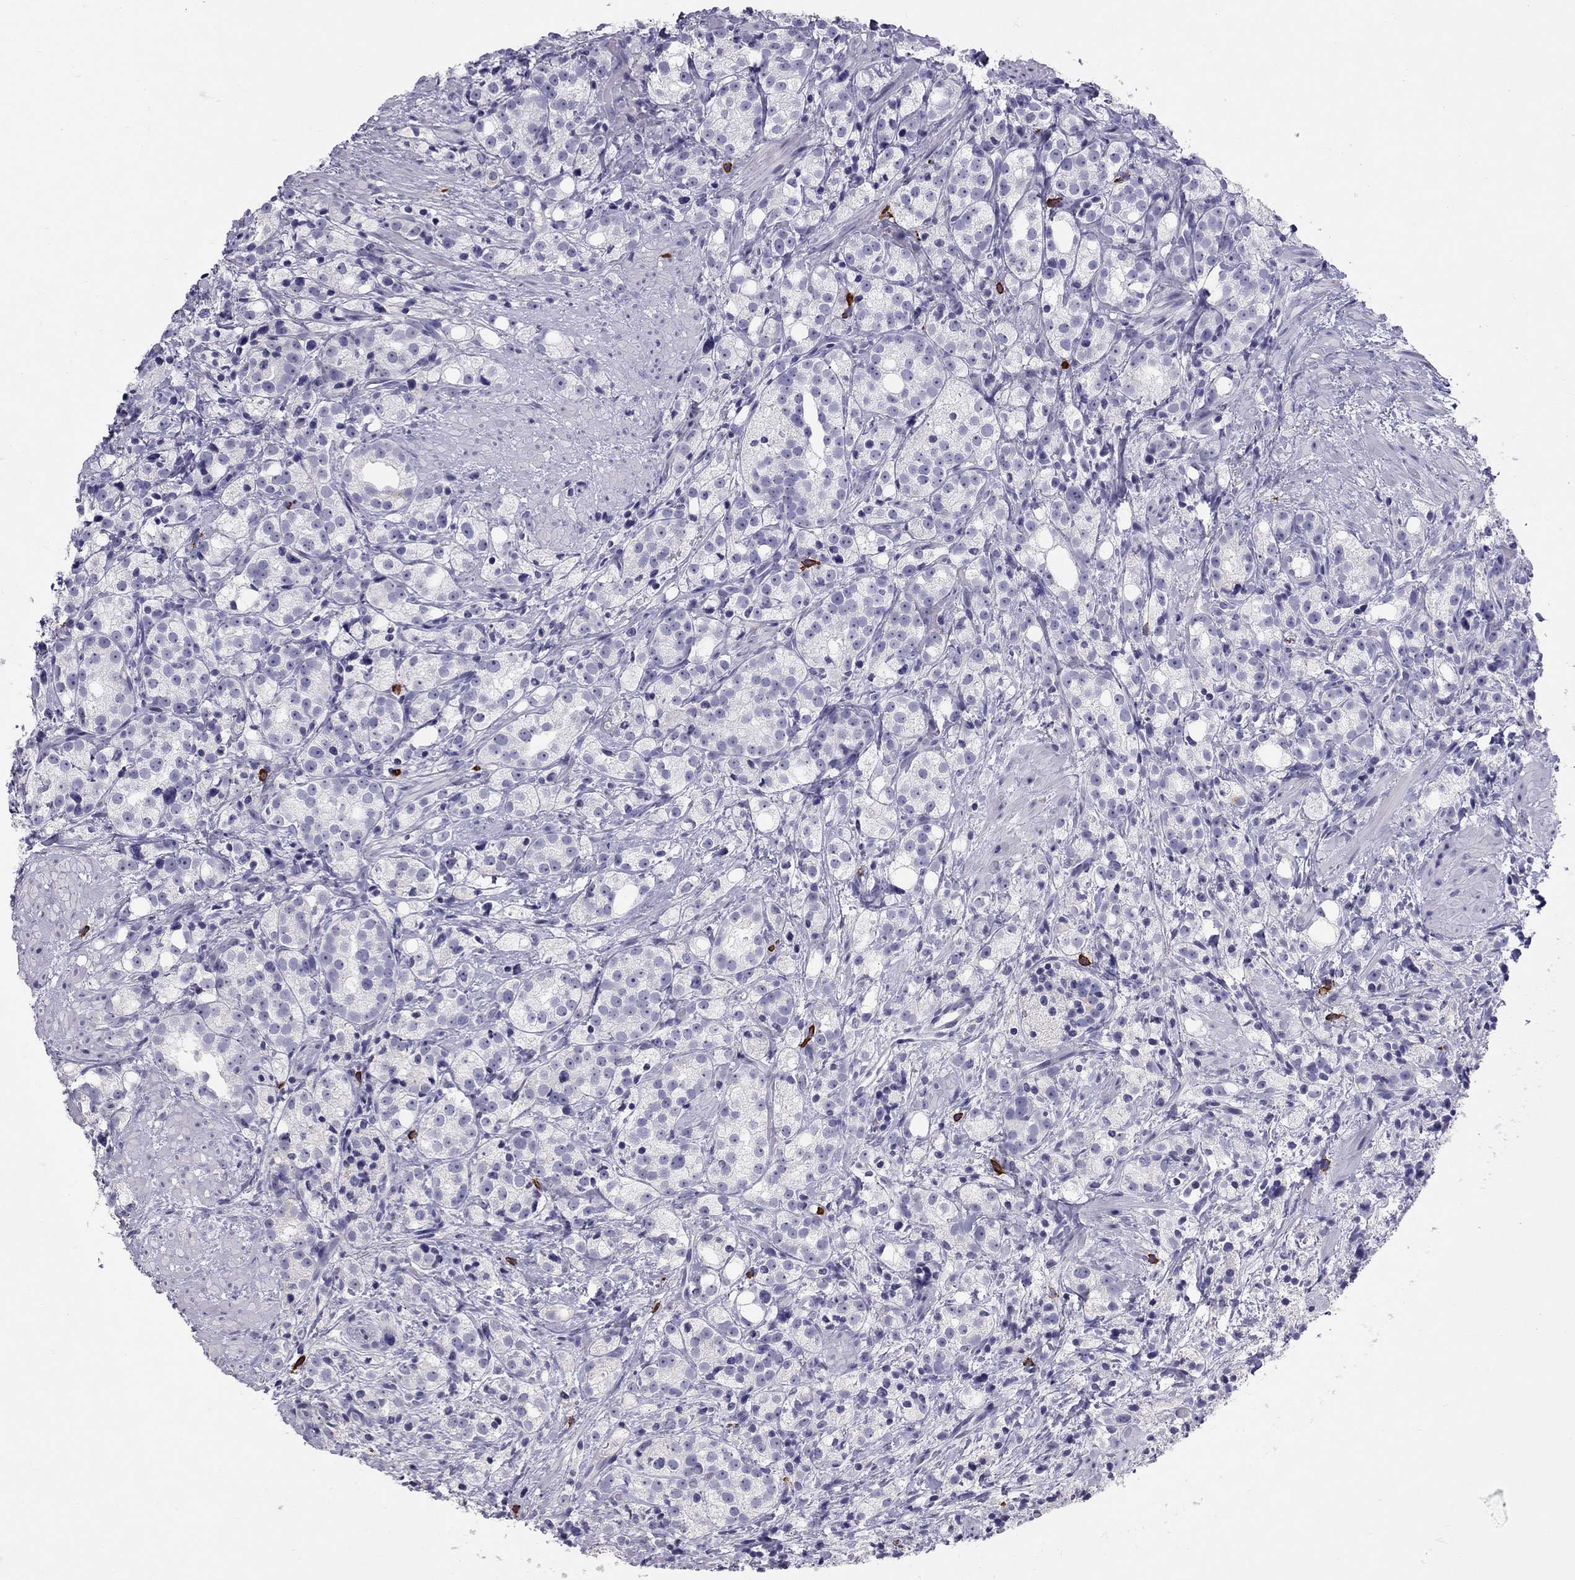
{"staining": {"intensity": "negative", "quantity": "none", "location": "none"}, "tissue": "prostate cancer", "cell_type": "Tumor cells", "image_type": "cancer", "snomed": [{"axis": "morphology", "description": "Adenocarcinoma, High grade"}, {"axis": "topography", "description": "Prostate"}], "caption": "Tumor cells show no significant protein staining in prostate cancer. (DAB immunohistochemistry (IHC), high magnification).", "gene": "IL17REL", "patient": {"sex": "male", "age": 53}}